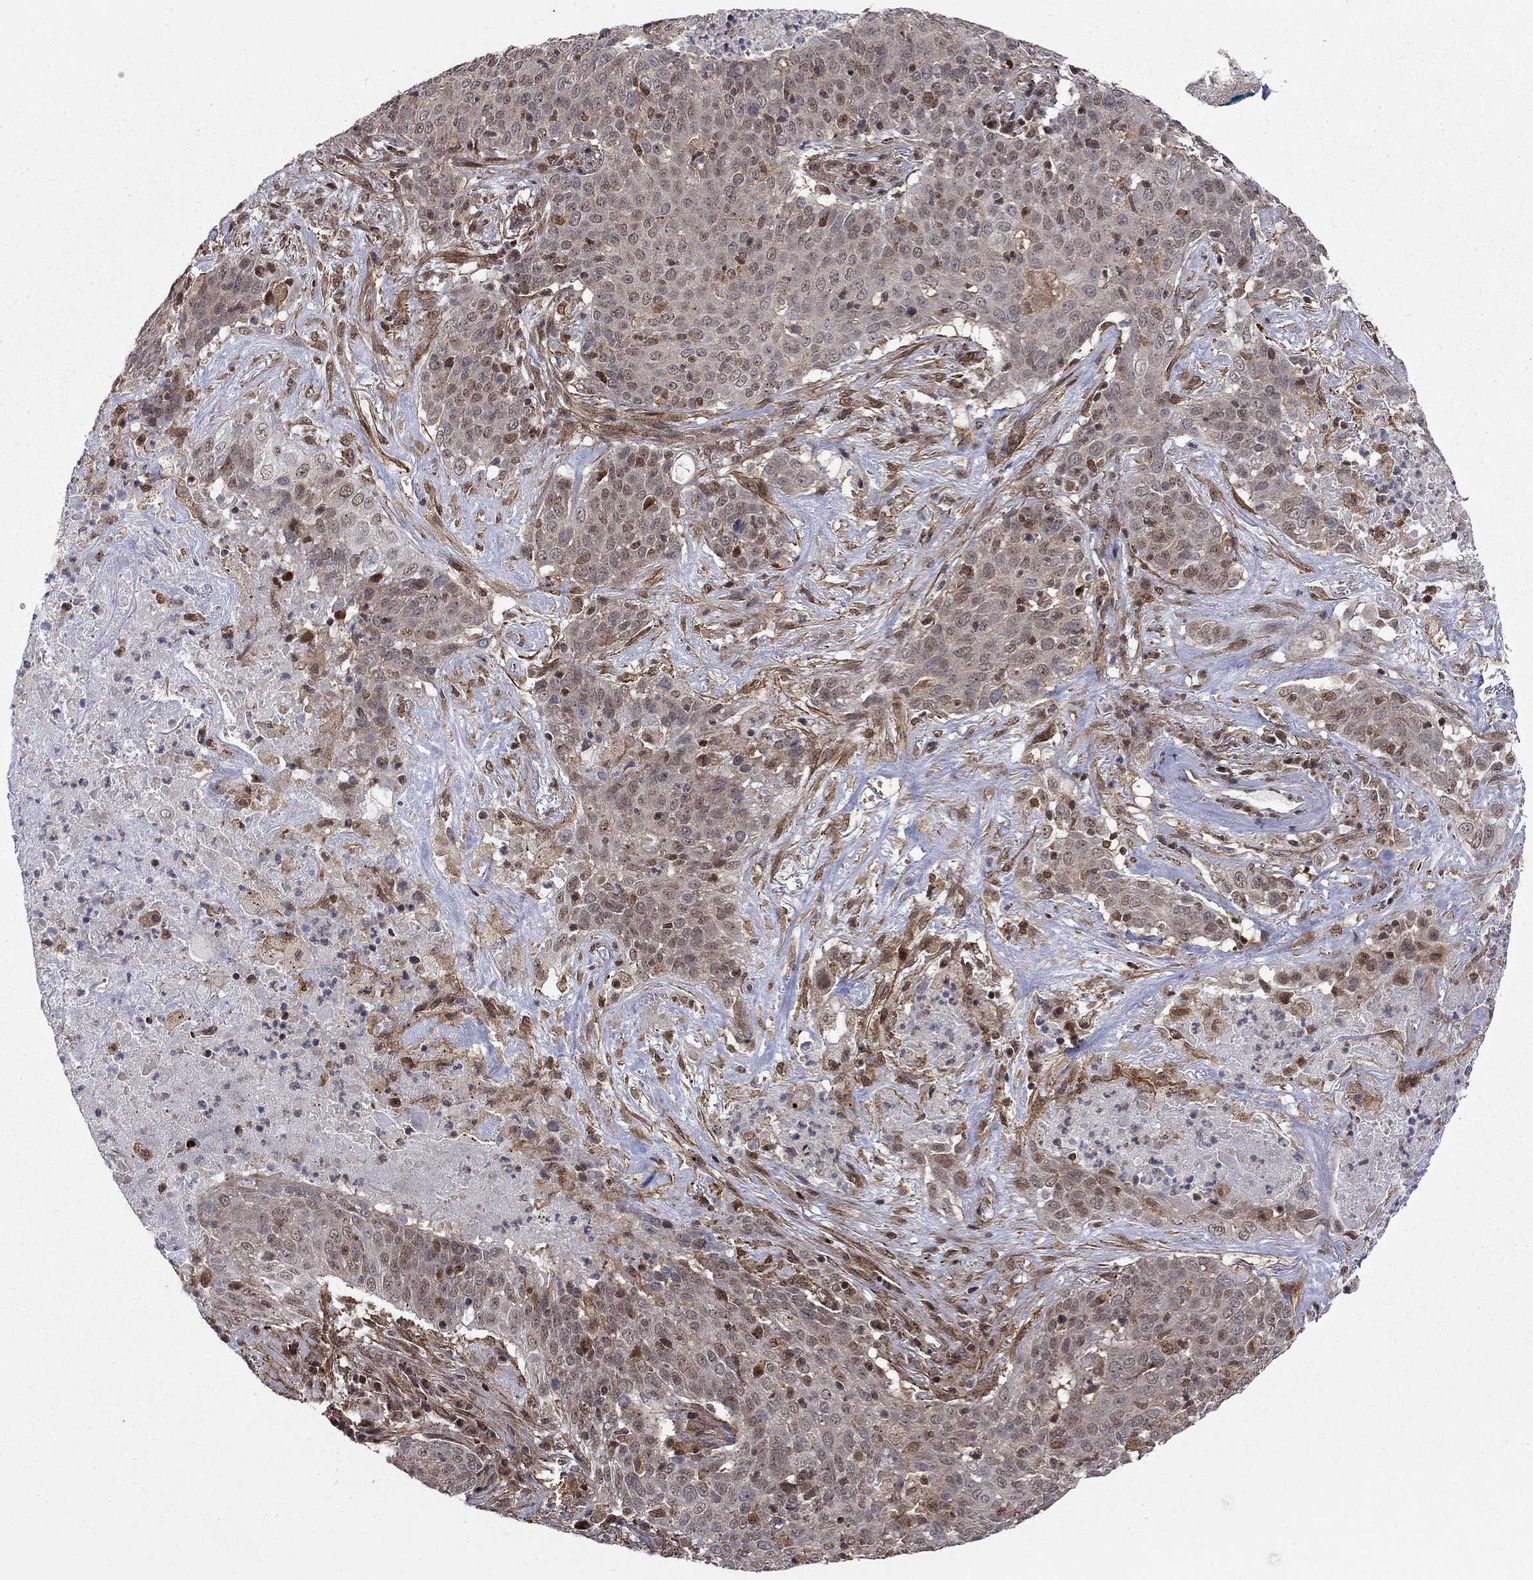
{"staining": {"intensity": "moderate", "quantity": "<25%", "location": "nuclear"}, "tissue": "lung cancer", "cell_type": "Tumor cells", "image_type": "cancer", "snomed": [{"axis": "morphology", "description": "Squamous cell carcinoma, NOS"}, {"axis": "topography", "description": "Lung"}], "caption": "Brown immunohistochemical staining in lung squamous cell carcinoma displays moderate nuclear positivity in approximately <25% of tumor cells.", "gene": "TDP1", "patient": {"sex": "male", "age": 82}}